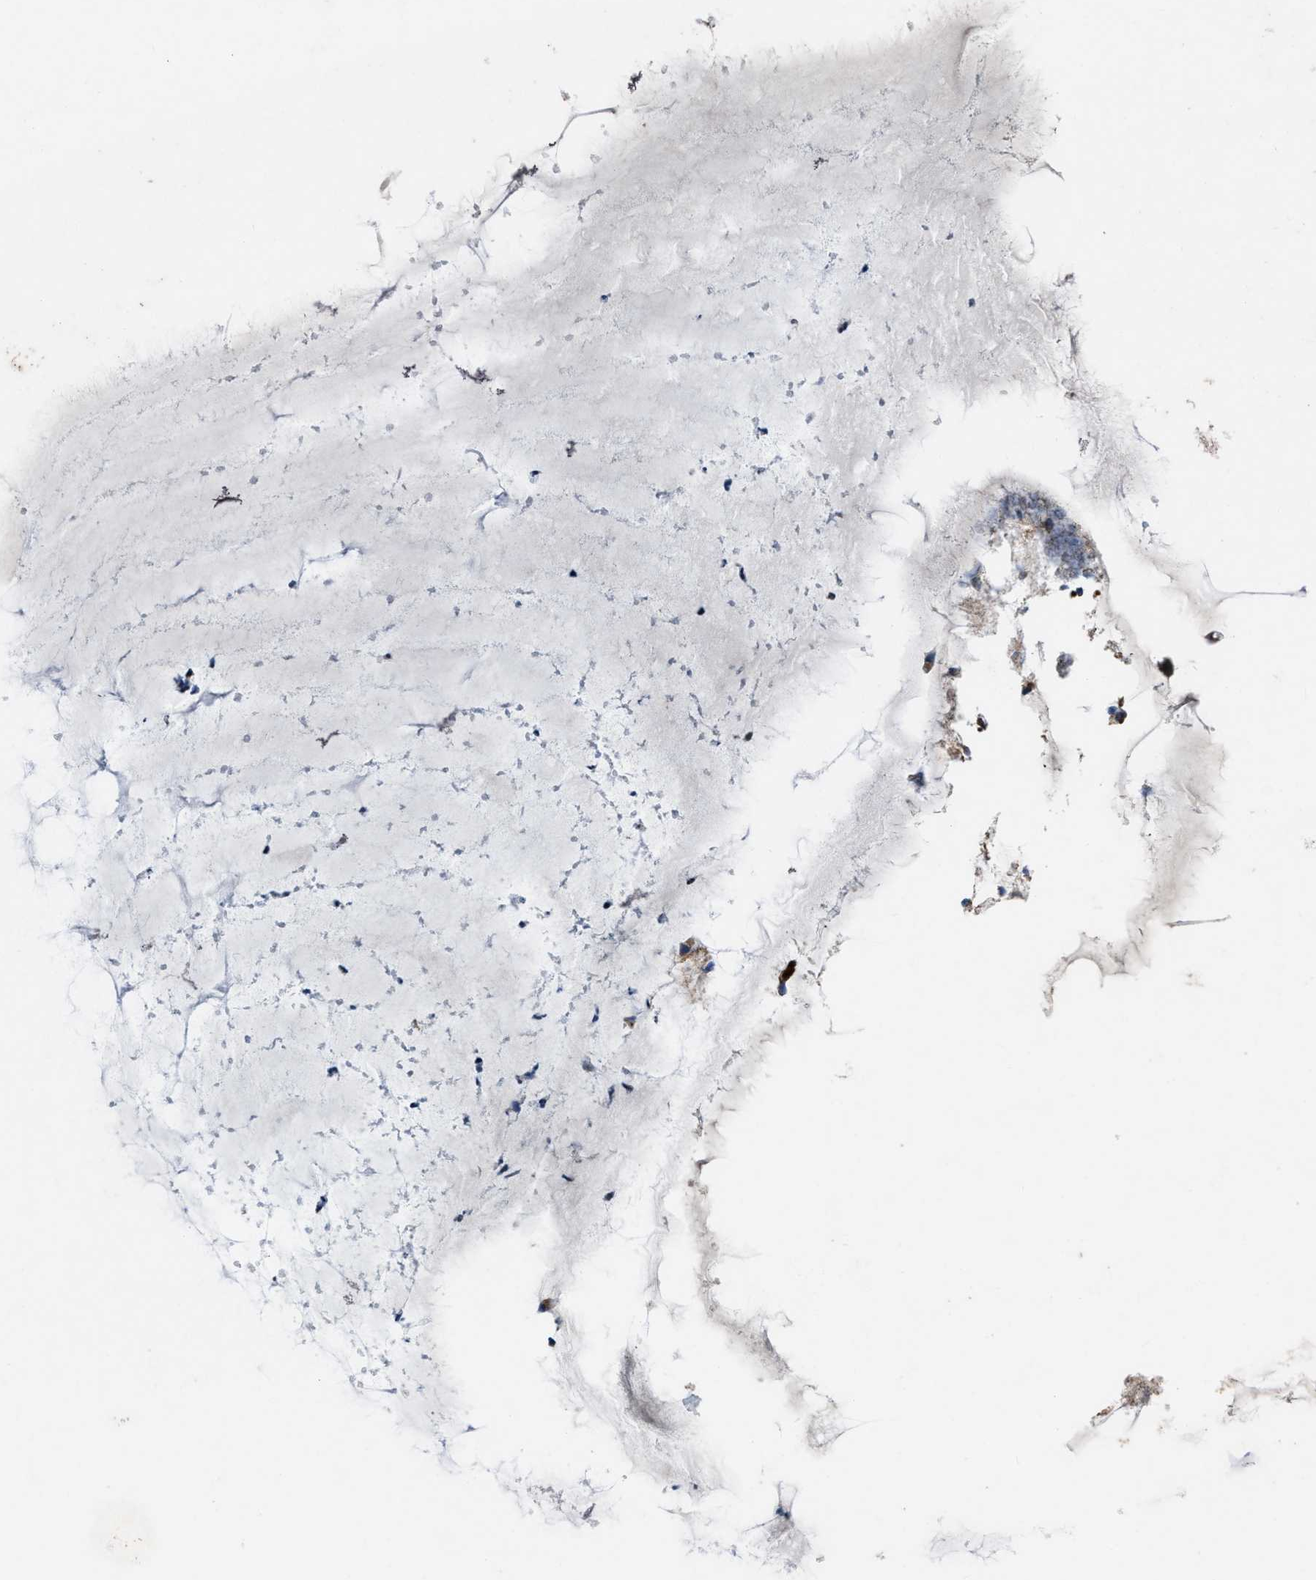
{"staining": {"intensity": "strong", "quantity": ">75%", "location": "cytoplasmic/membranous"}, "tissue": "nasopharynx", "cell_type": "Respiratory epithelial cells", "image_type": "normal", "snomed": [{"axis": "morphology", "description": "Normal tissue, NOS"}, {"axis": "topography", "description": "Nasopharynx"}], "caption": "A high-resolution histopathology image shows IHC staining of unremarkable nasopharynx, which exhibits strong cytoplasmic/membranous staining in approximately >75% of respiratory epithelial cells.", "gene": "PER3", "patient": {"sex": "male", "age": 21}}